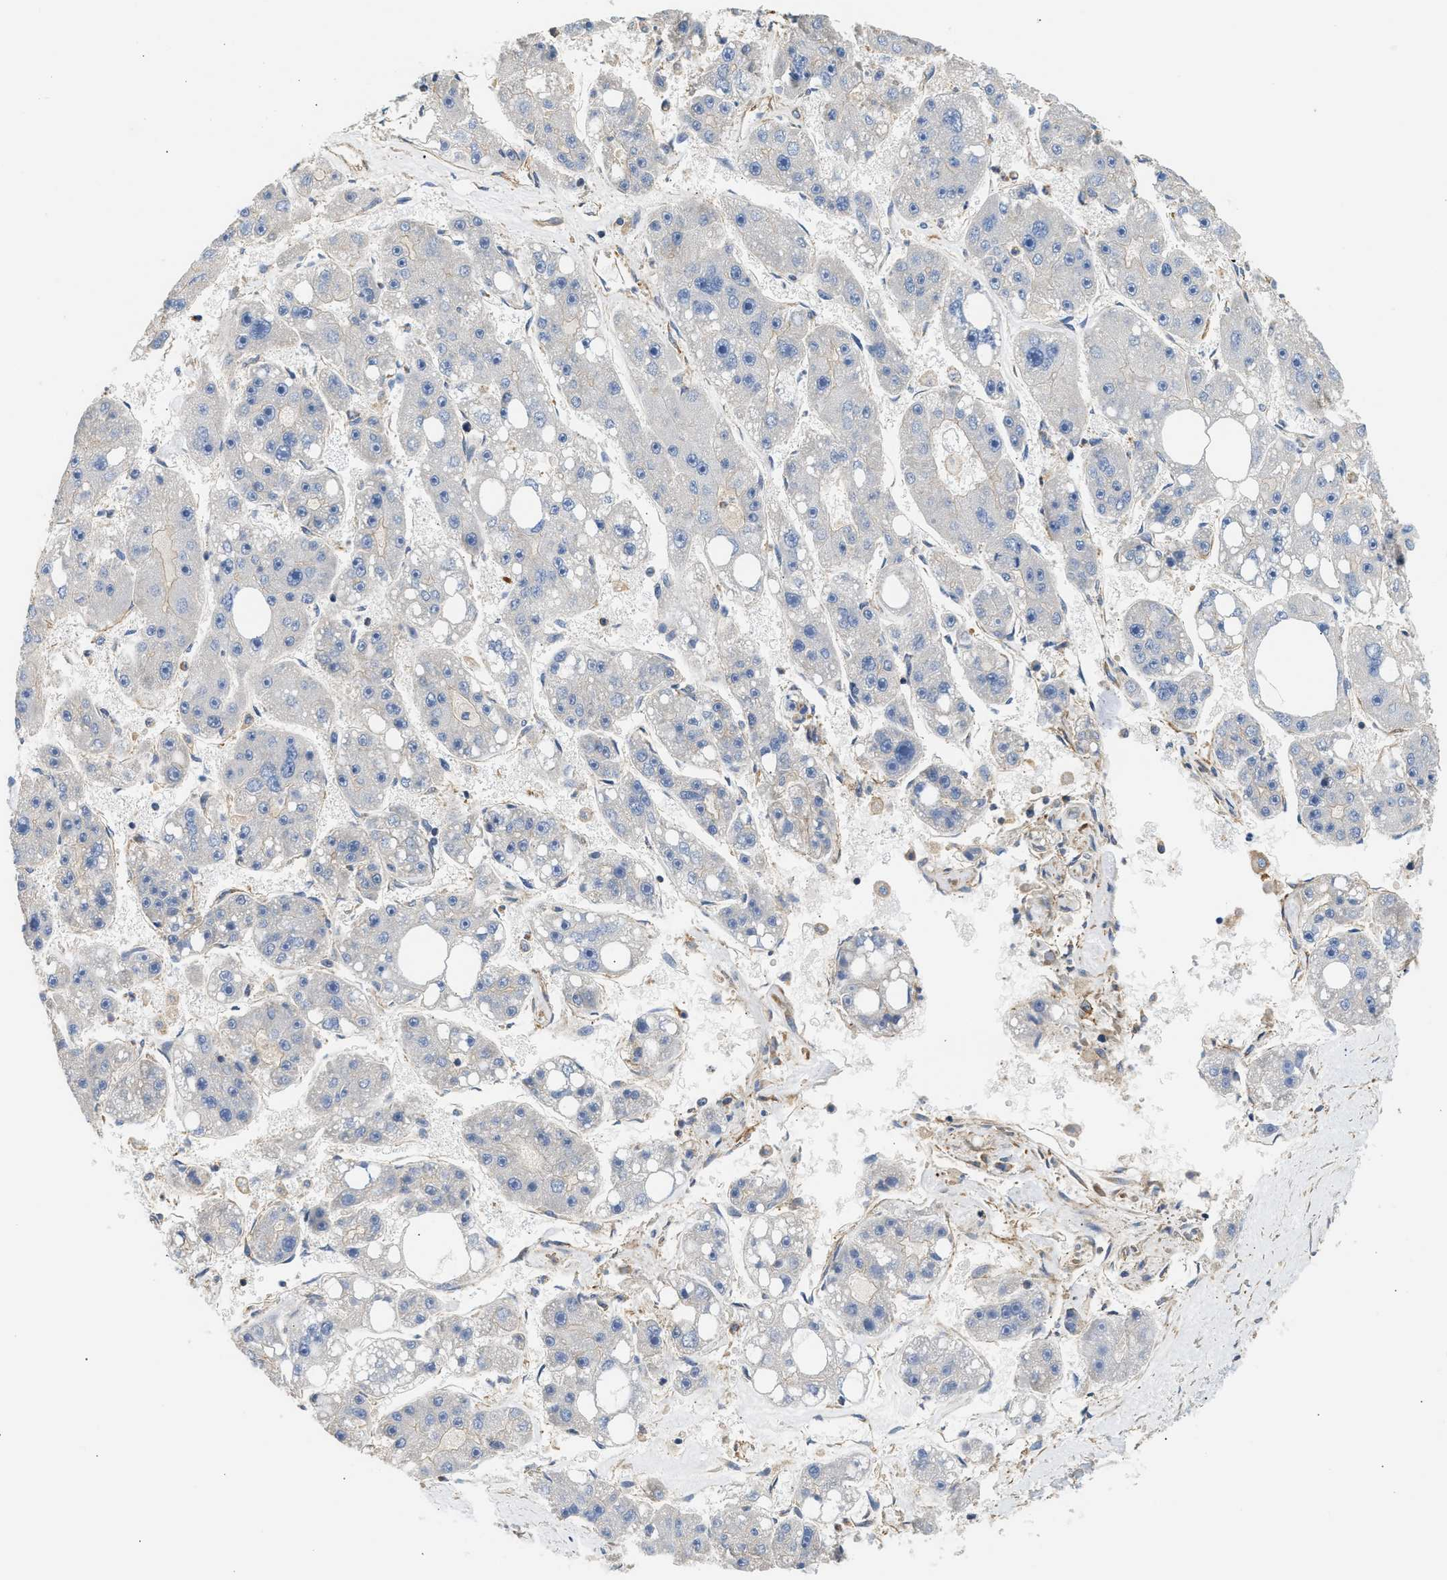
{"staining": {"intensity": "negative", "quantity": "none", "location": "none"}, "tissue": "liver cancer", "cell_type": "Tumor cells", "image_type": "cancer", "snomed": [{"axis": "morphology", "description": "Carcinoma, Hepatocellular, NOS"}, {"axis": "topography", "description": "Liver"}], "caption": "Human liver hepatocellular carcinoma stained for a protein using immunohistochemistry (IHC) reveals no positivity in tumor cells.", "gene": "SAMD9L", "patient": {"sex": "female", "age": 61}}